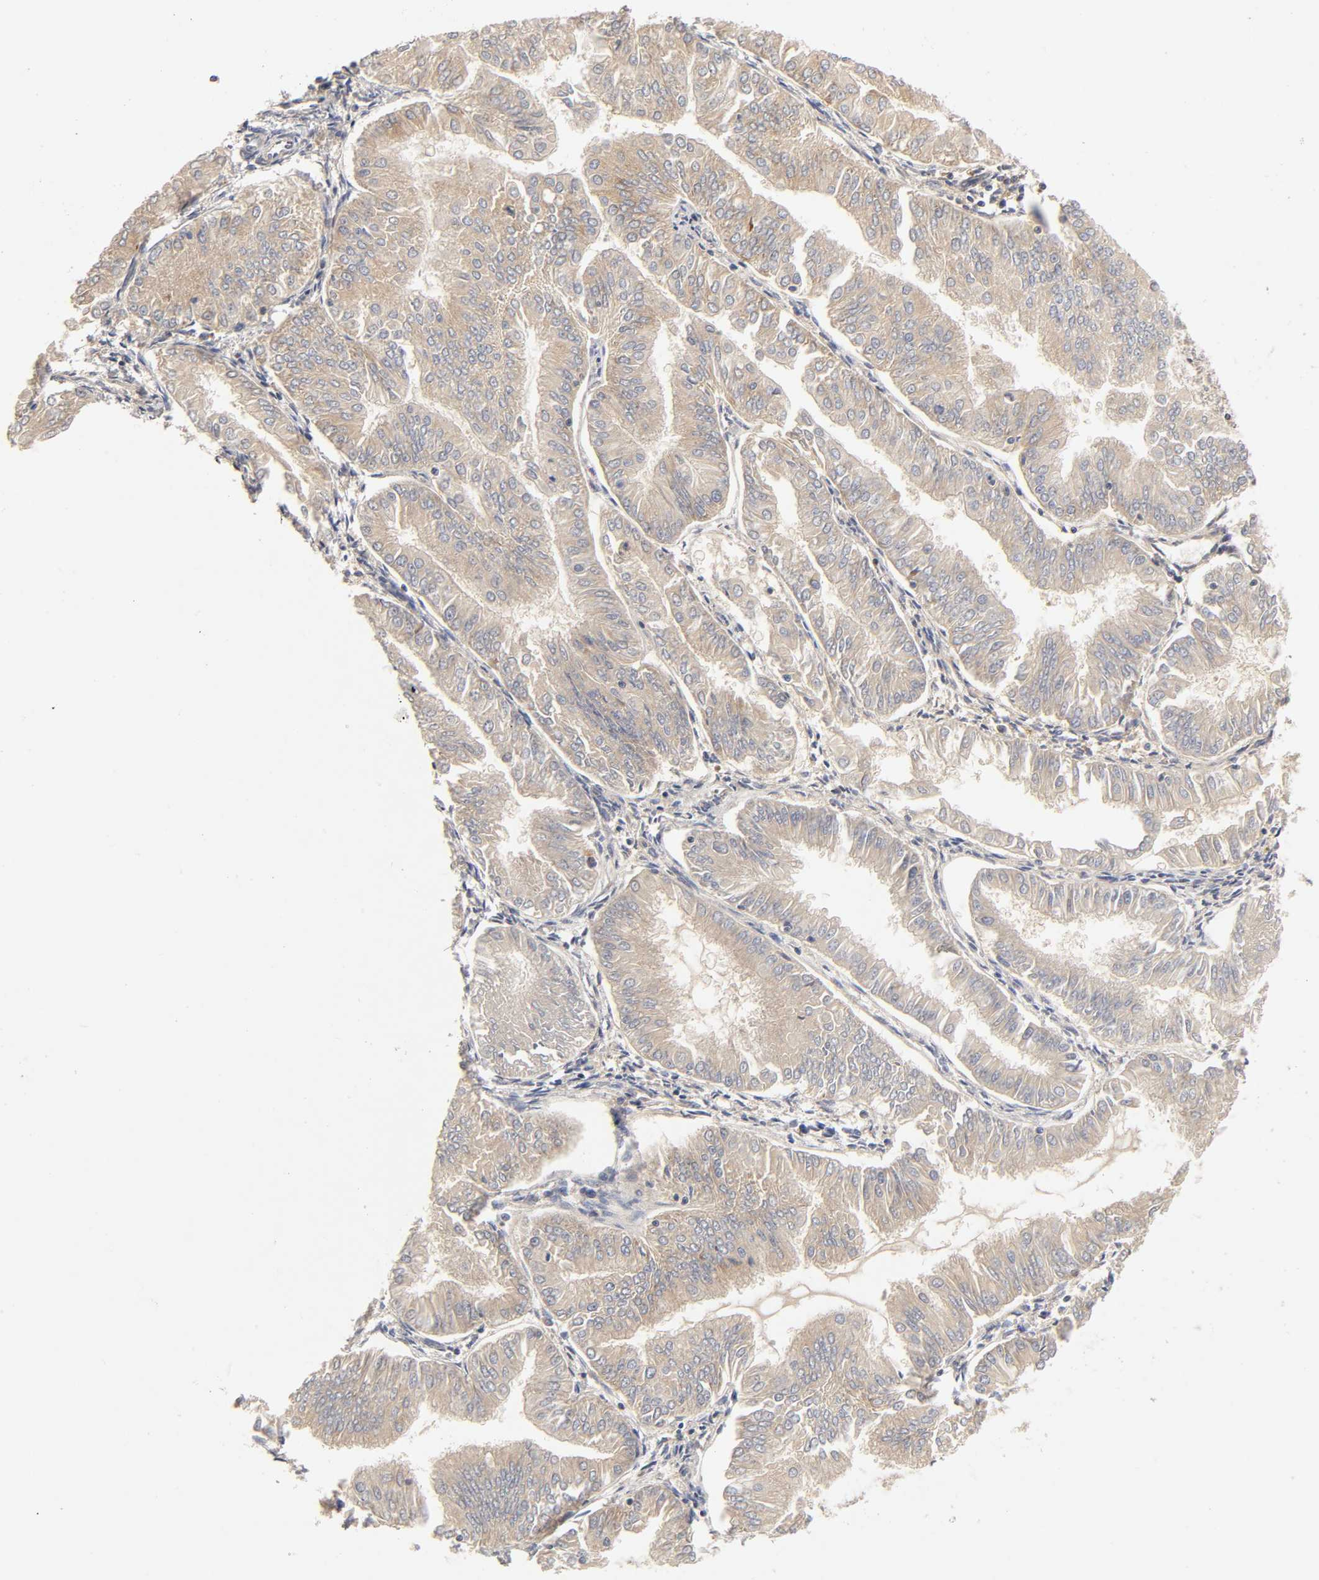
{"staining": {"intensity": "weak", "quantity": ">75%", "location": "cytoplasmic/membranous"}, "tissue": "endometrial cancer", "cell_type": "Tumor cells", "image_type": "cancer", "snomed": [{"axis": "morphology", "description": "Adenocarcinoma, NOS"}, {"axis": "topography", "description": "Endometrium"}], "caption": "Endometrial adenocarcinoma stained with a protein marker reveals weak staining in tumor cells.", "gene": "RHOA", "patient": {"sex": "female", "age": 53}}